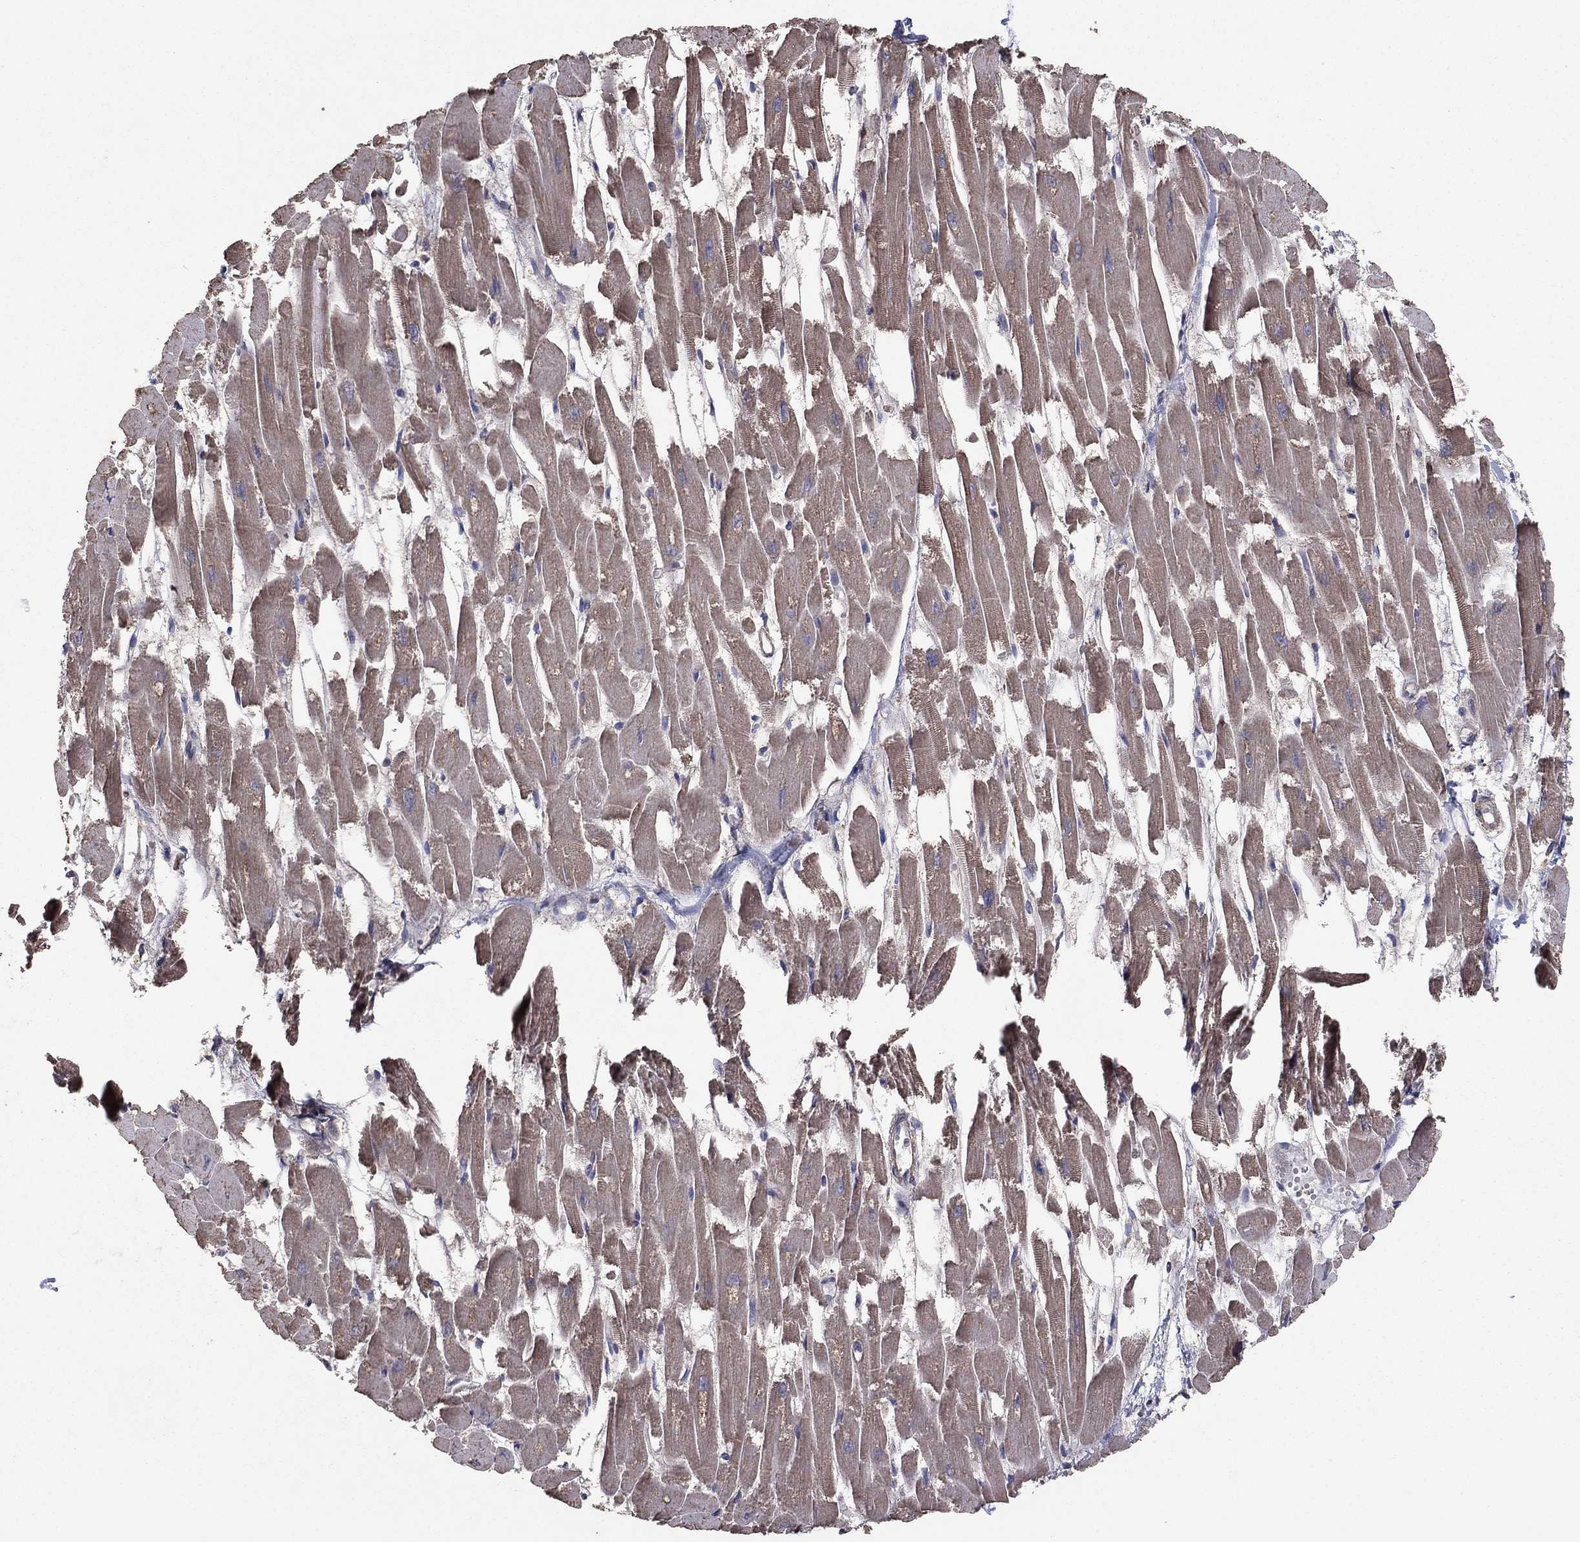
{"staining": {"intensity": "moderate", "quantity": "25%-75%", "location": "cytoplasmic/membranous"}, "tissue": "heart muscle", "cell_type": "Cardiomyocytes", "image_type": "normal", "snomed": [{"axis": "morphology", "description": "Normal tissue, NOS"}, {"axis": "topography", "description": "Heart"}], "caption": "Heart muscle stained for a protein (brown) displays moderate cytoplasmic/membranous positive positivity in approximately 25%-75% of cardiomyocytes.", "gene": "FLT4", "patient": {"sex": "female", "age": 52}}